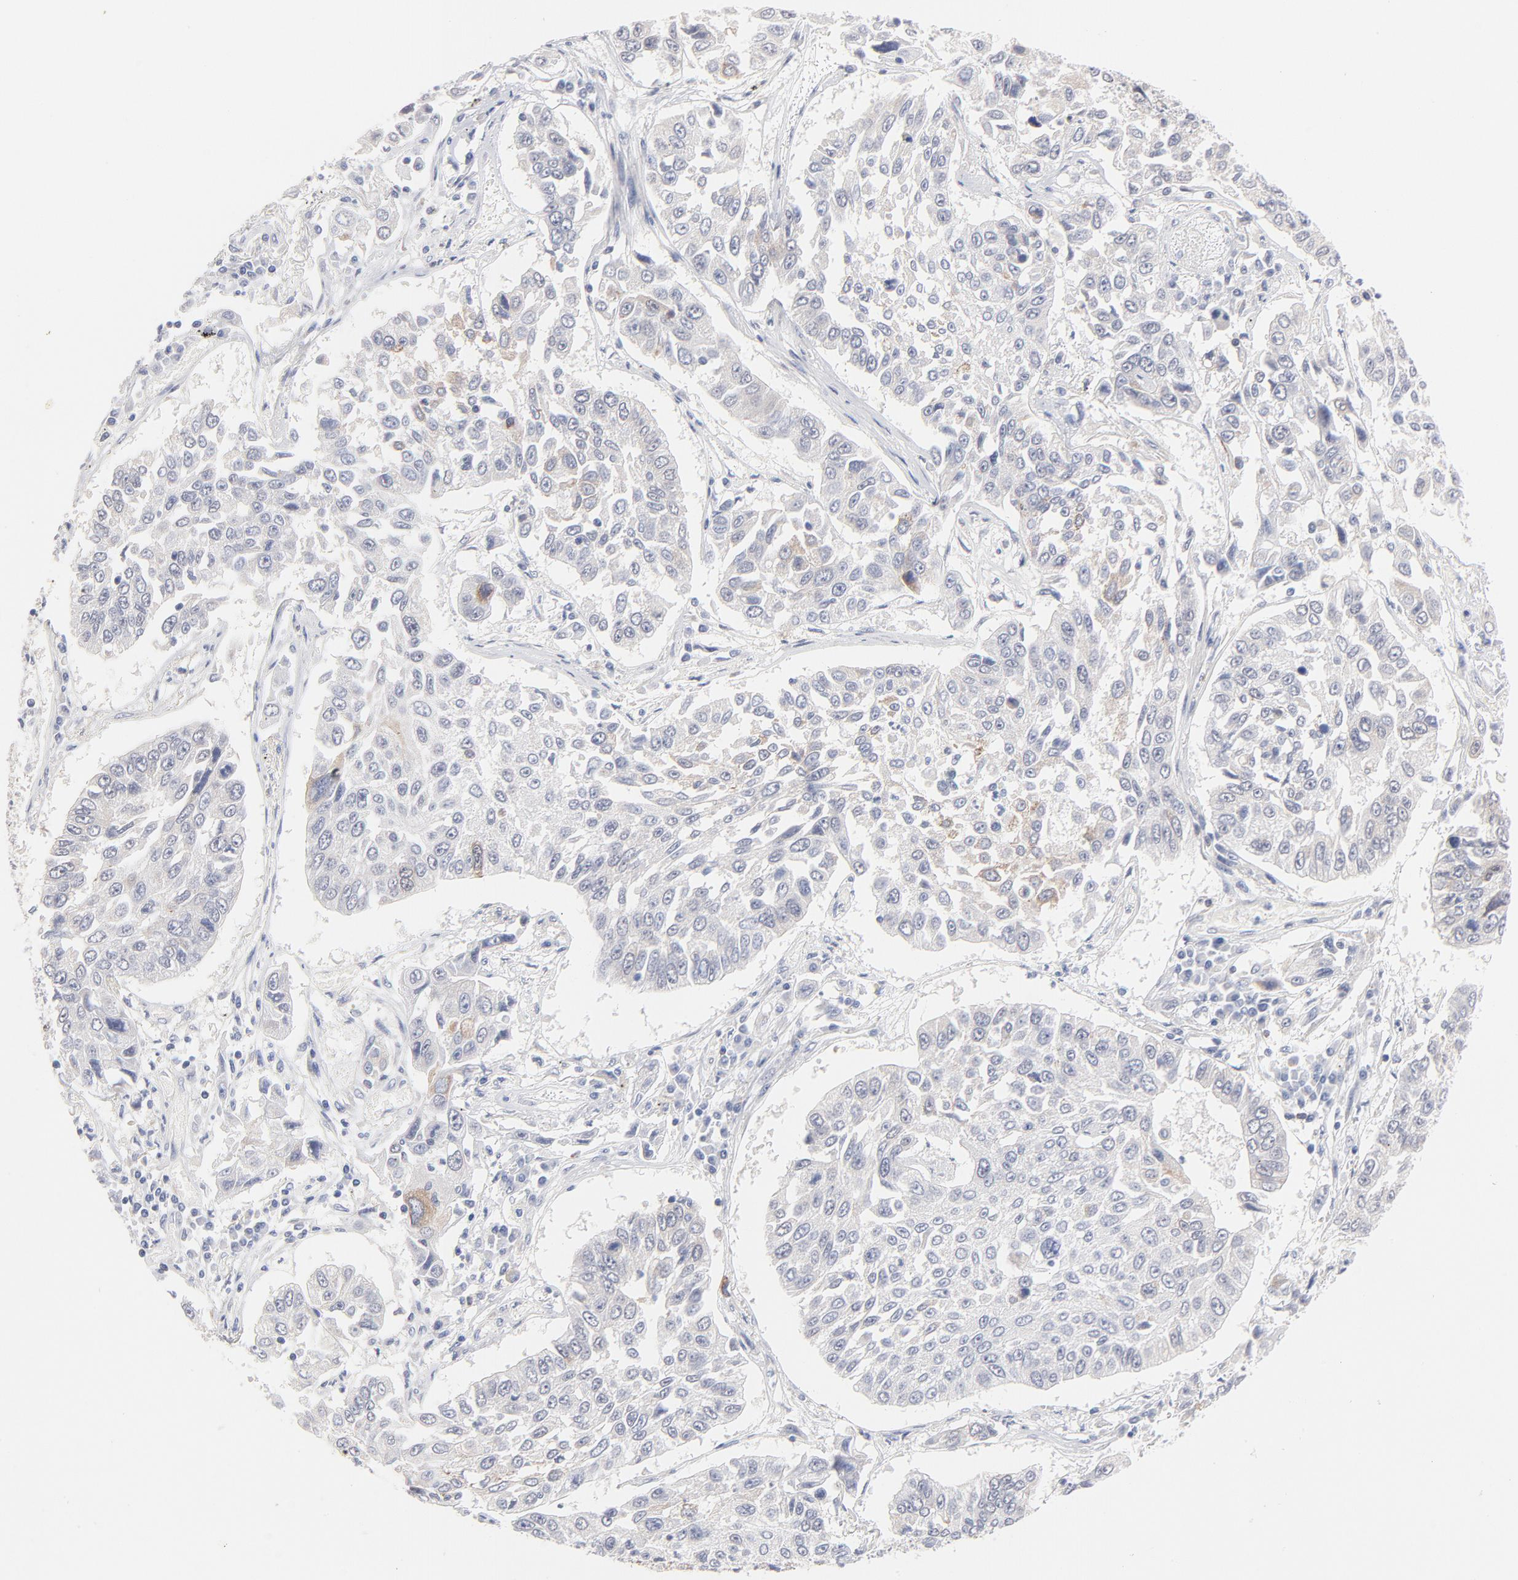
{"staining": {"intensity": "weak", "quantity": "<25%", "location": "cytoplasmic/membranous"}, "tissue": "lung cancer", "cell_type": "Tumor cells", "image_type": "cancer", "snomed": [{"axis": "morphology", "description": "Squamous cell carcinoma, NOS"}, {"axis": "topography", "description": "Lung"}], "caption": "Human lung cancer stained for a protein using immunohistochemistry (IHC) displays no expression in tumor cells.", "gene": "MID1", "patient": {"sex": "male", "age": 71}}